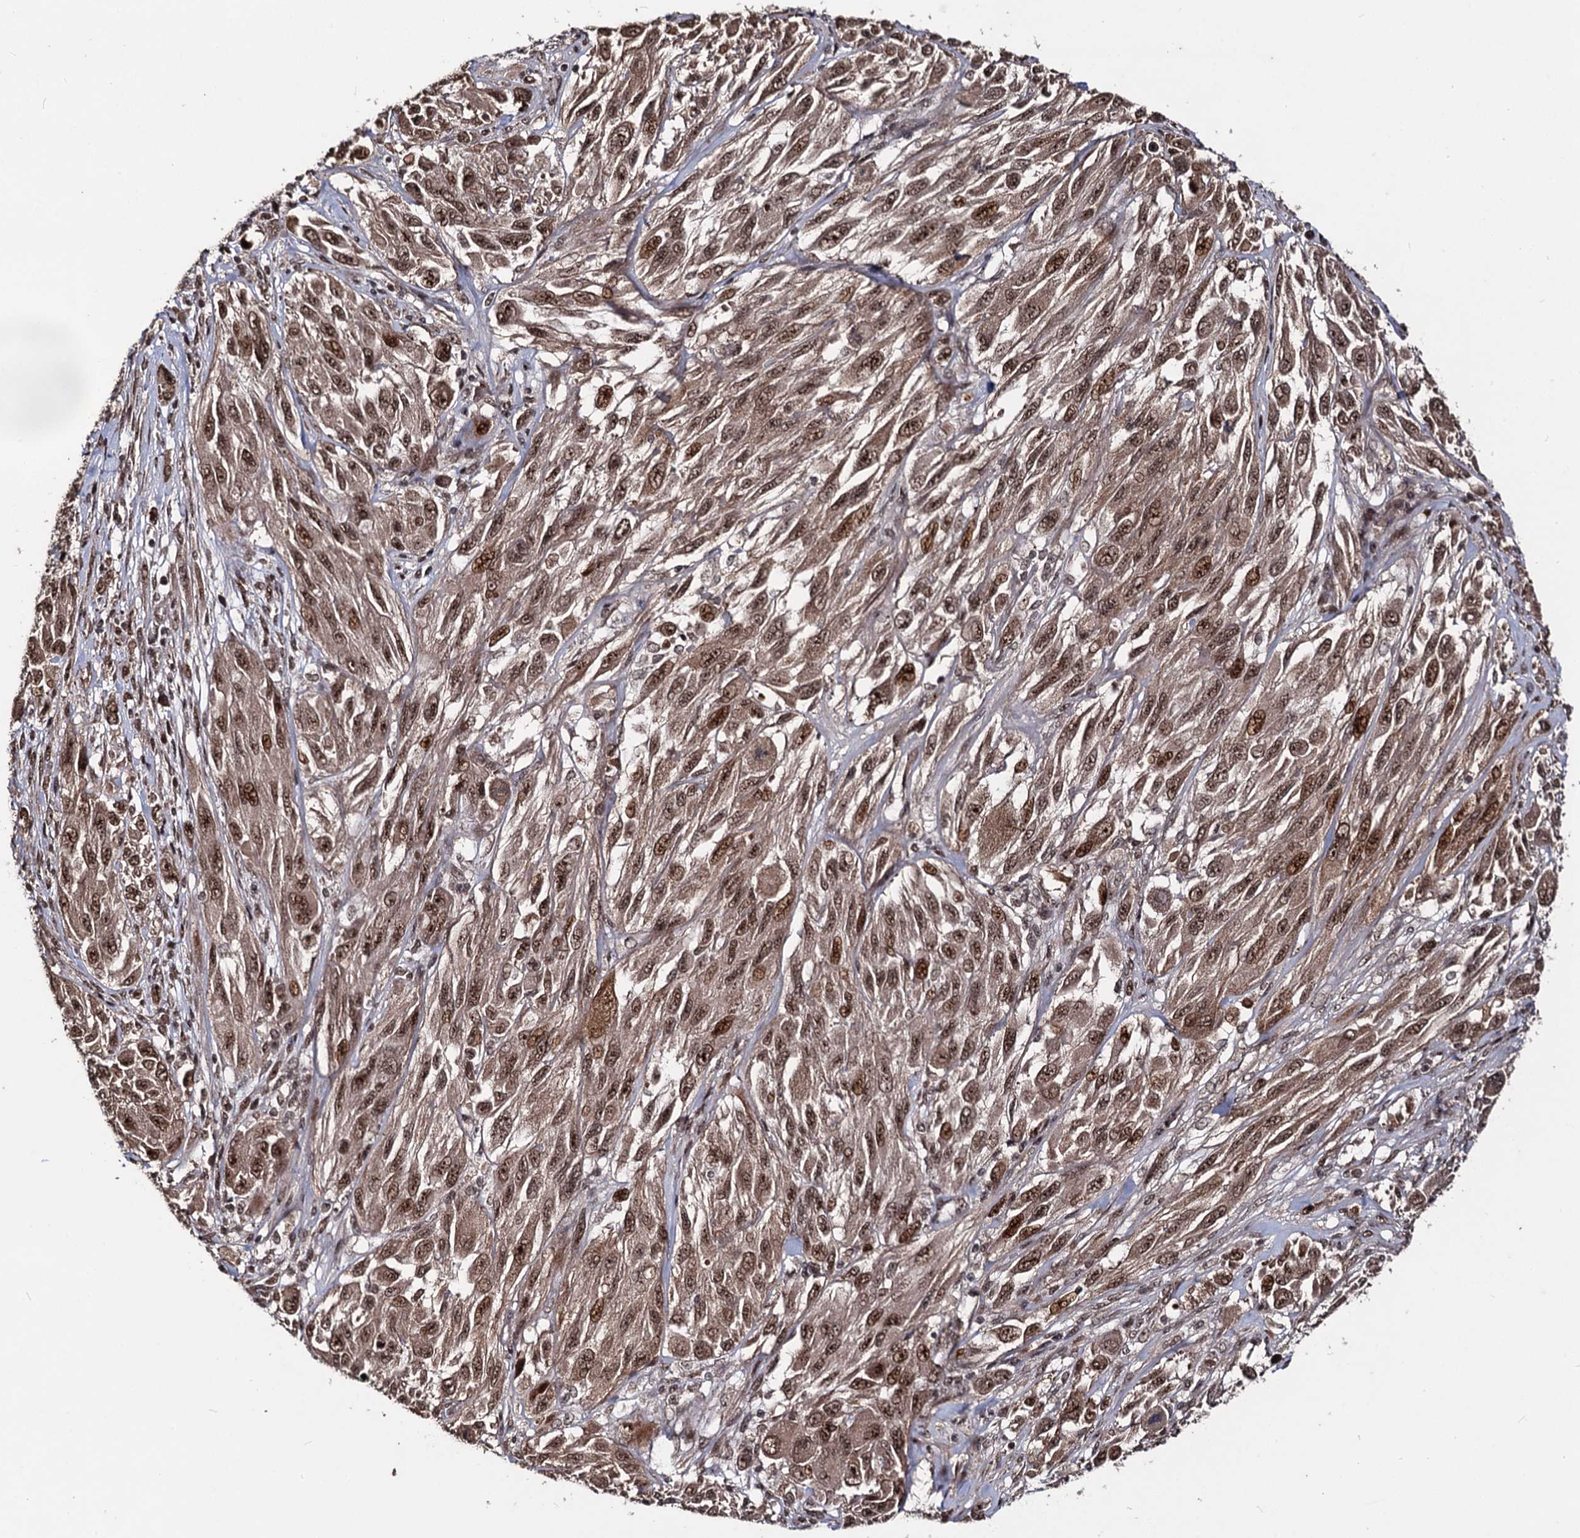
{"staining": {"intensity": "moderate", "quantity": ">75%", "location": "cytoplasmic/membranous,nuclear"}, "tissue": "melanoma", "cell_type": "Tumor cells", "image_type": "cancer", "snomed": [{"axis": "morphology", "description": "Malignant melanoma, NOS"}, {"axis": "topography", "description": "Skin"}], "caption": "Immunohistochemistry image of human malignant melanoma stained for a protein (brown), which displays medium levels of moderate cytoplasmic/membranous and nuclear staining in approximately >75% of tumor cells.", "gene": "SFSWAP", "patient": {"sex": "female", "age": 91}}